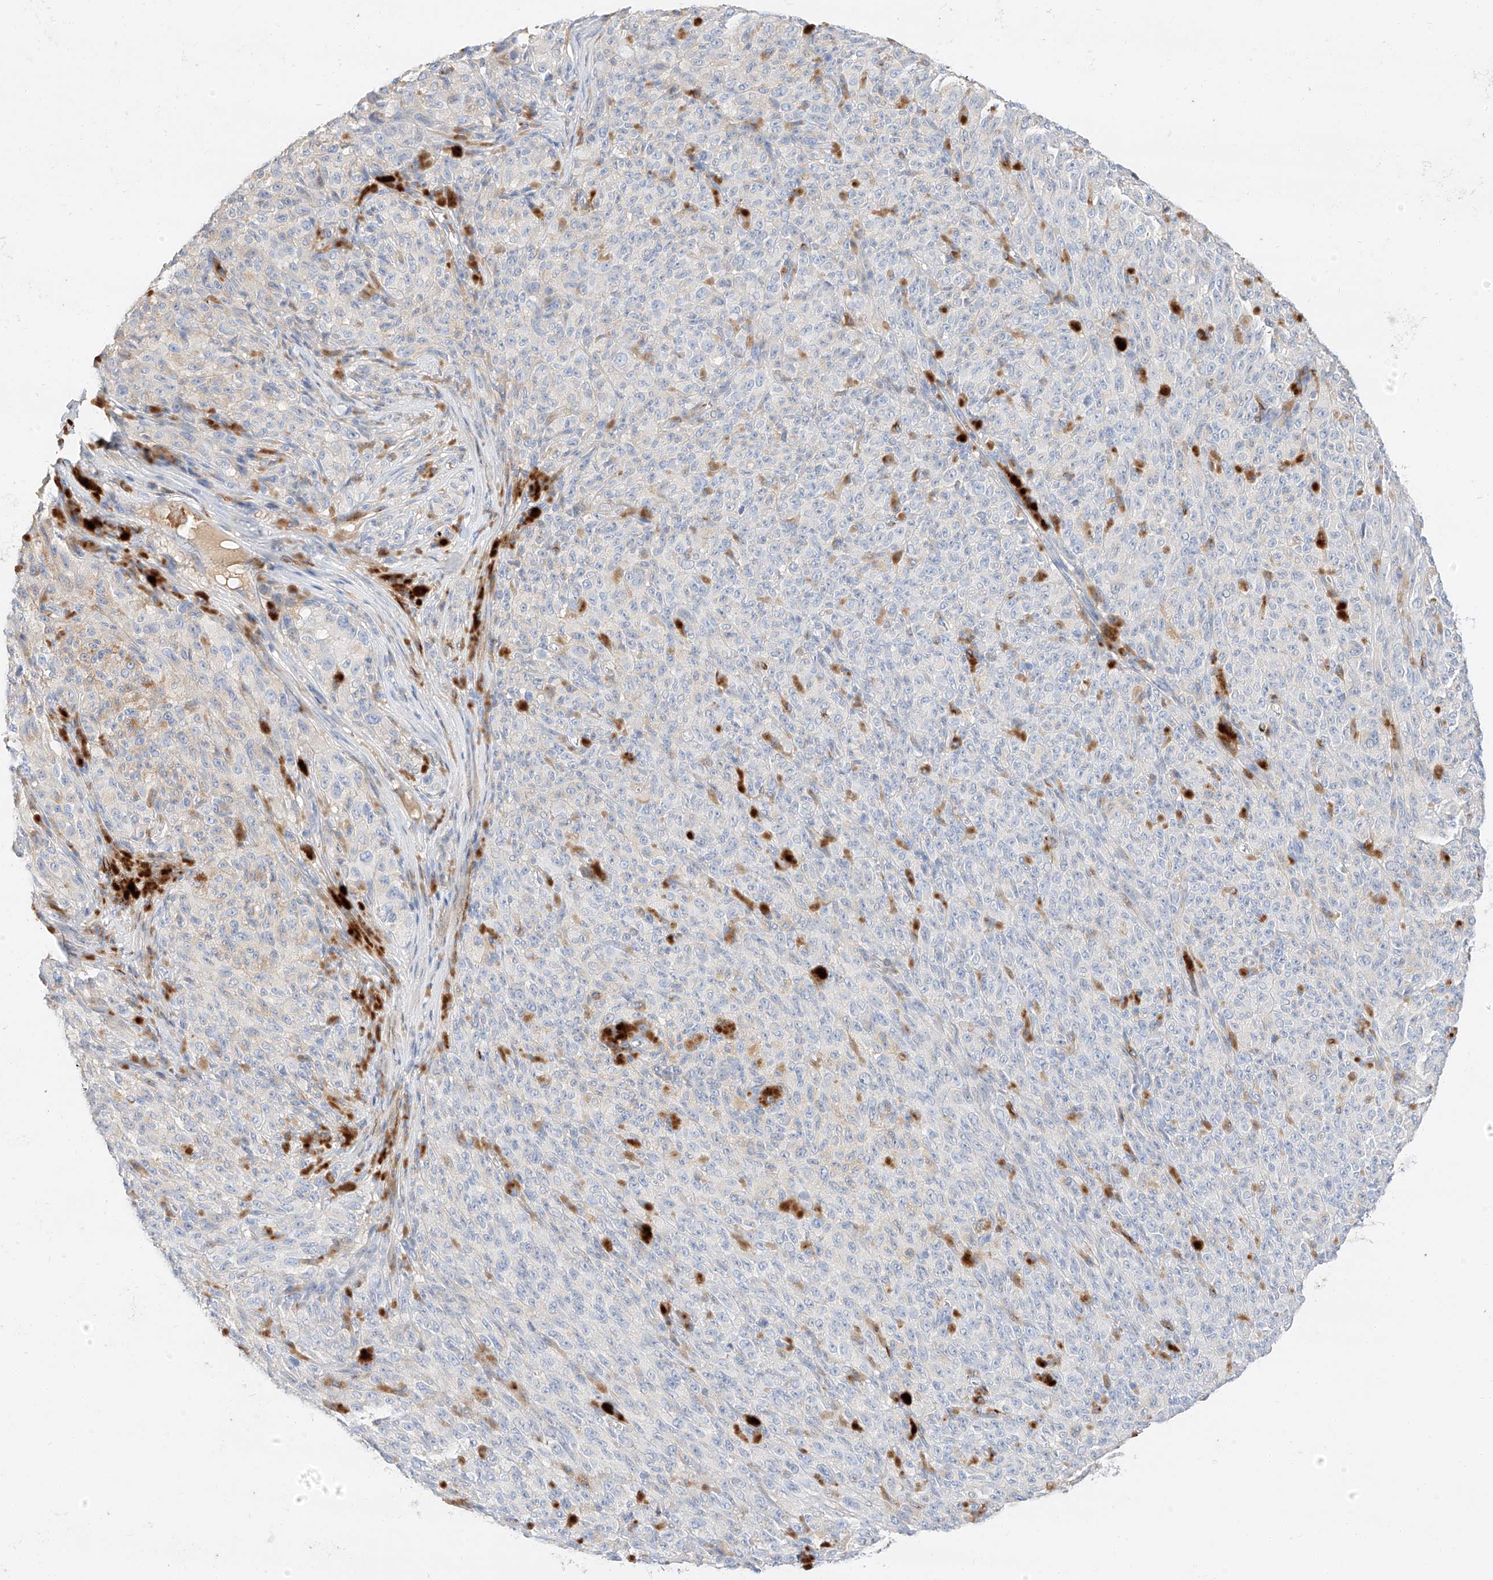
{"staining": {"intensity": "negative", "quantity": "none", "location": "none"}, "tissue": "melanoma", "cell_type": "Tumor cells", "image_type": "cancer", "snomed": [{"axis": "morphology", "description": "Malignant melanoma, NOS"}, {"axis": "topography", "description": "Skin"}], "caption": "The micrograph reveals no significant staining in tumor cells of malignant melanoma.", "gene": "MAP7", "patient": {"sex": "female", "age": 82}}